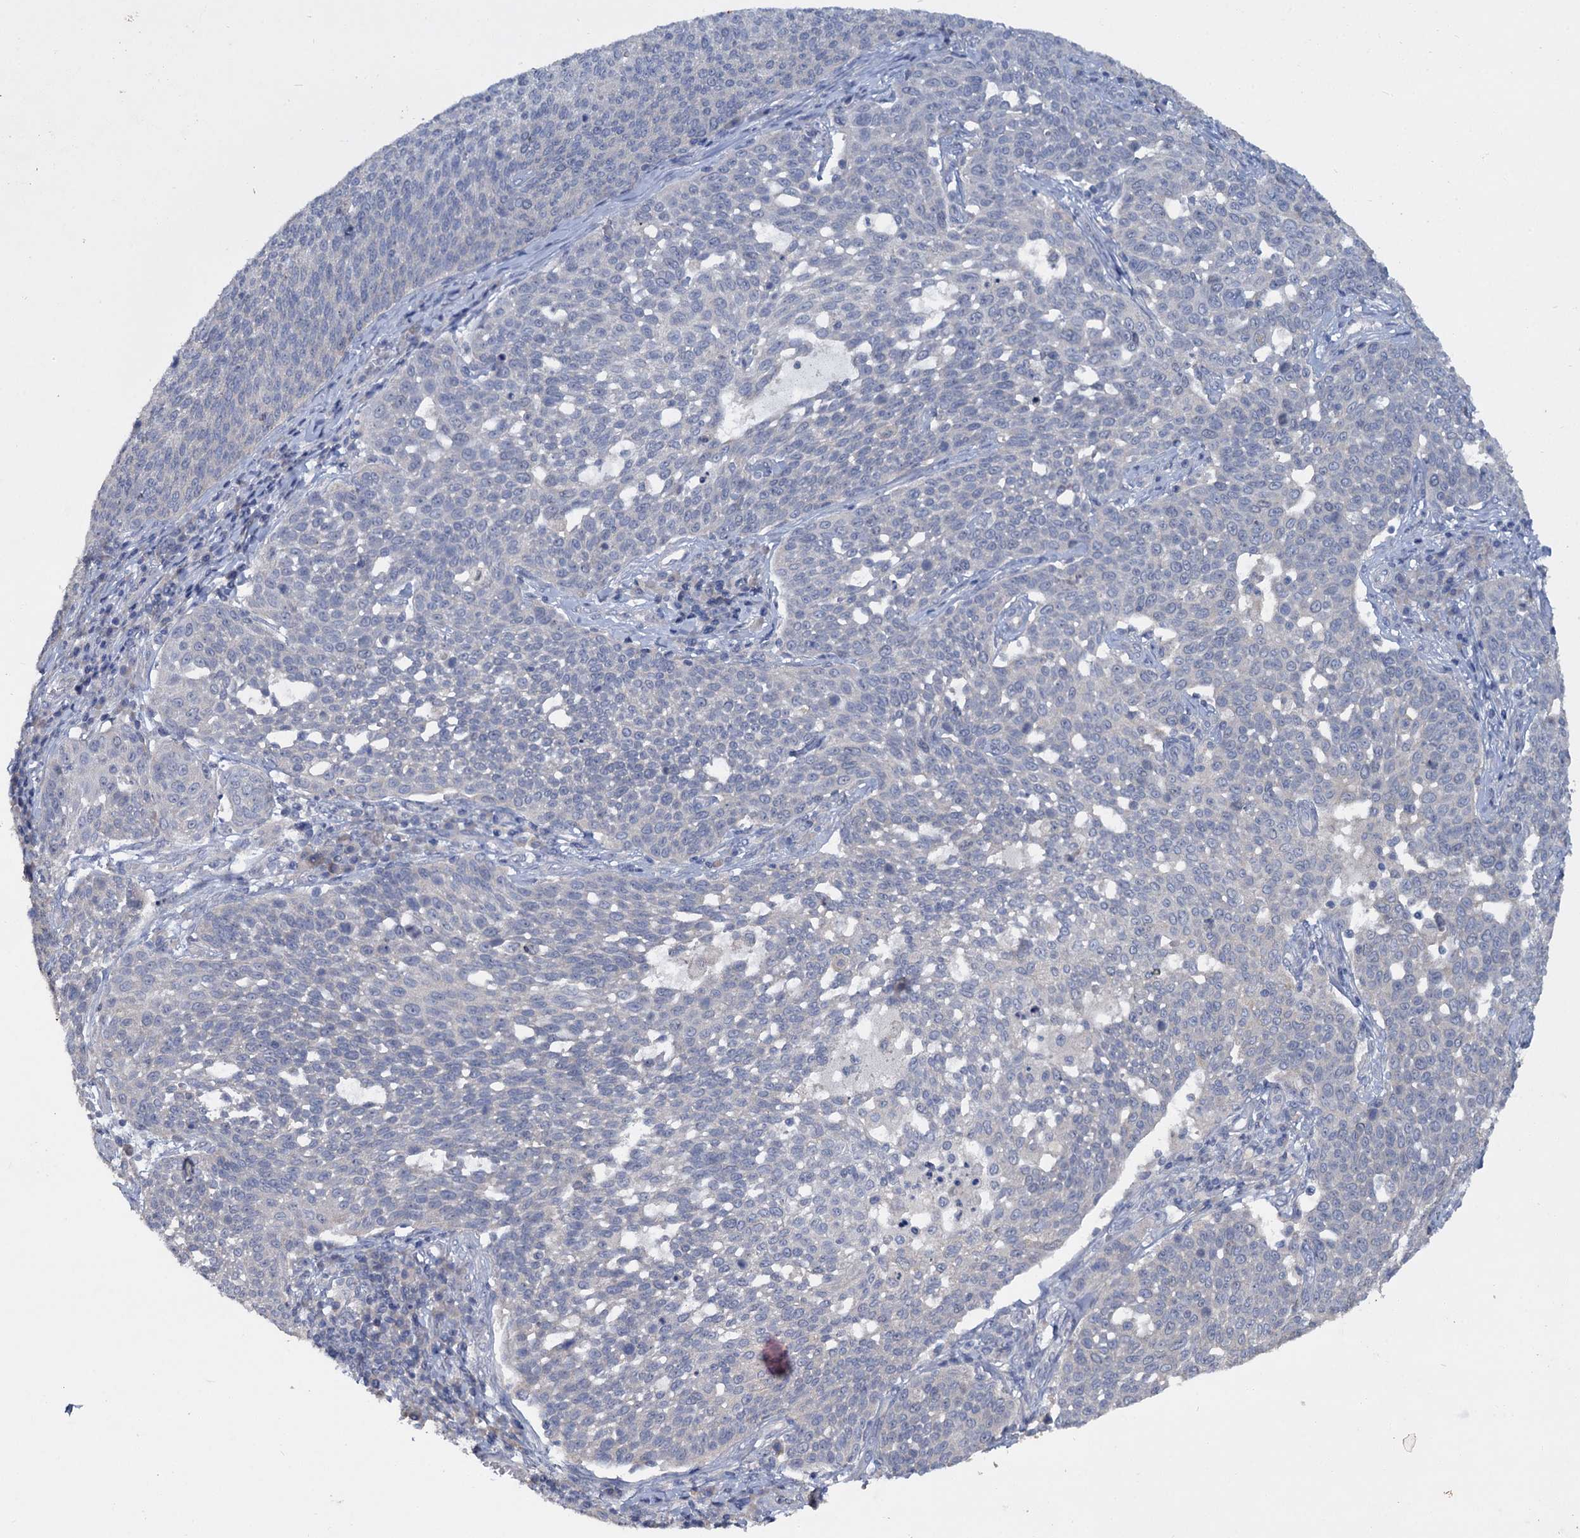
{"staining": {"intensity": "negative", "quantity": "none", "location": "none"}, "tissue": "cervical cancer", "cell_type": "Tumor cells", "image_type": "cancer", "snomed": [{"axis": "morphology", "description": "Squamous cell carcinoma, NOS"}, {"axis": "topography", "description": "Cervix"}], "caption": "High power microscopy image of an immunohistochemistry histopathology image of cervical cancer (squamous cell carcinoma), revealing no significant expression in tumor cells.", "gene": "ATP9A", "patient": {"sex": "female", "age": 34}}